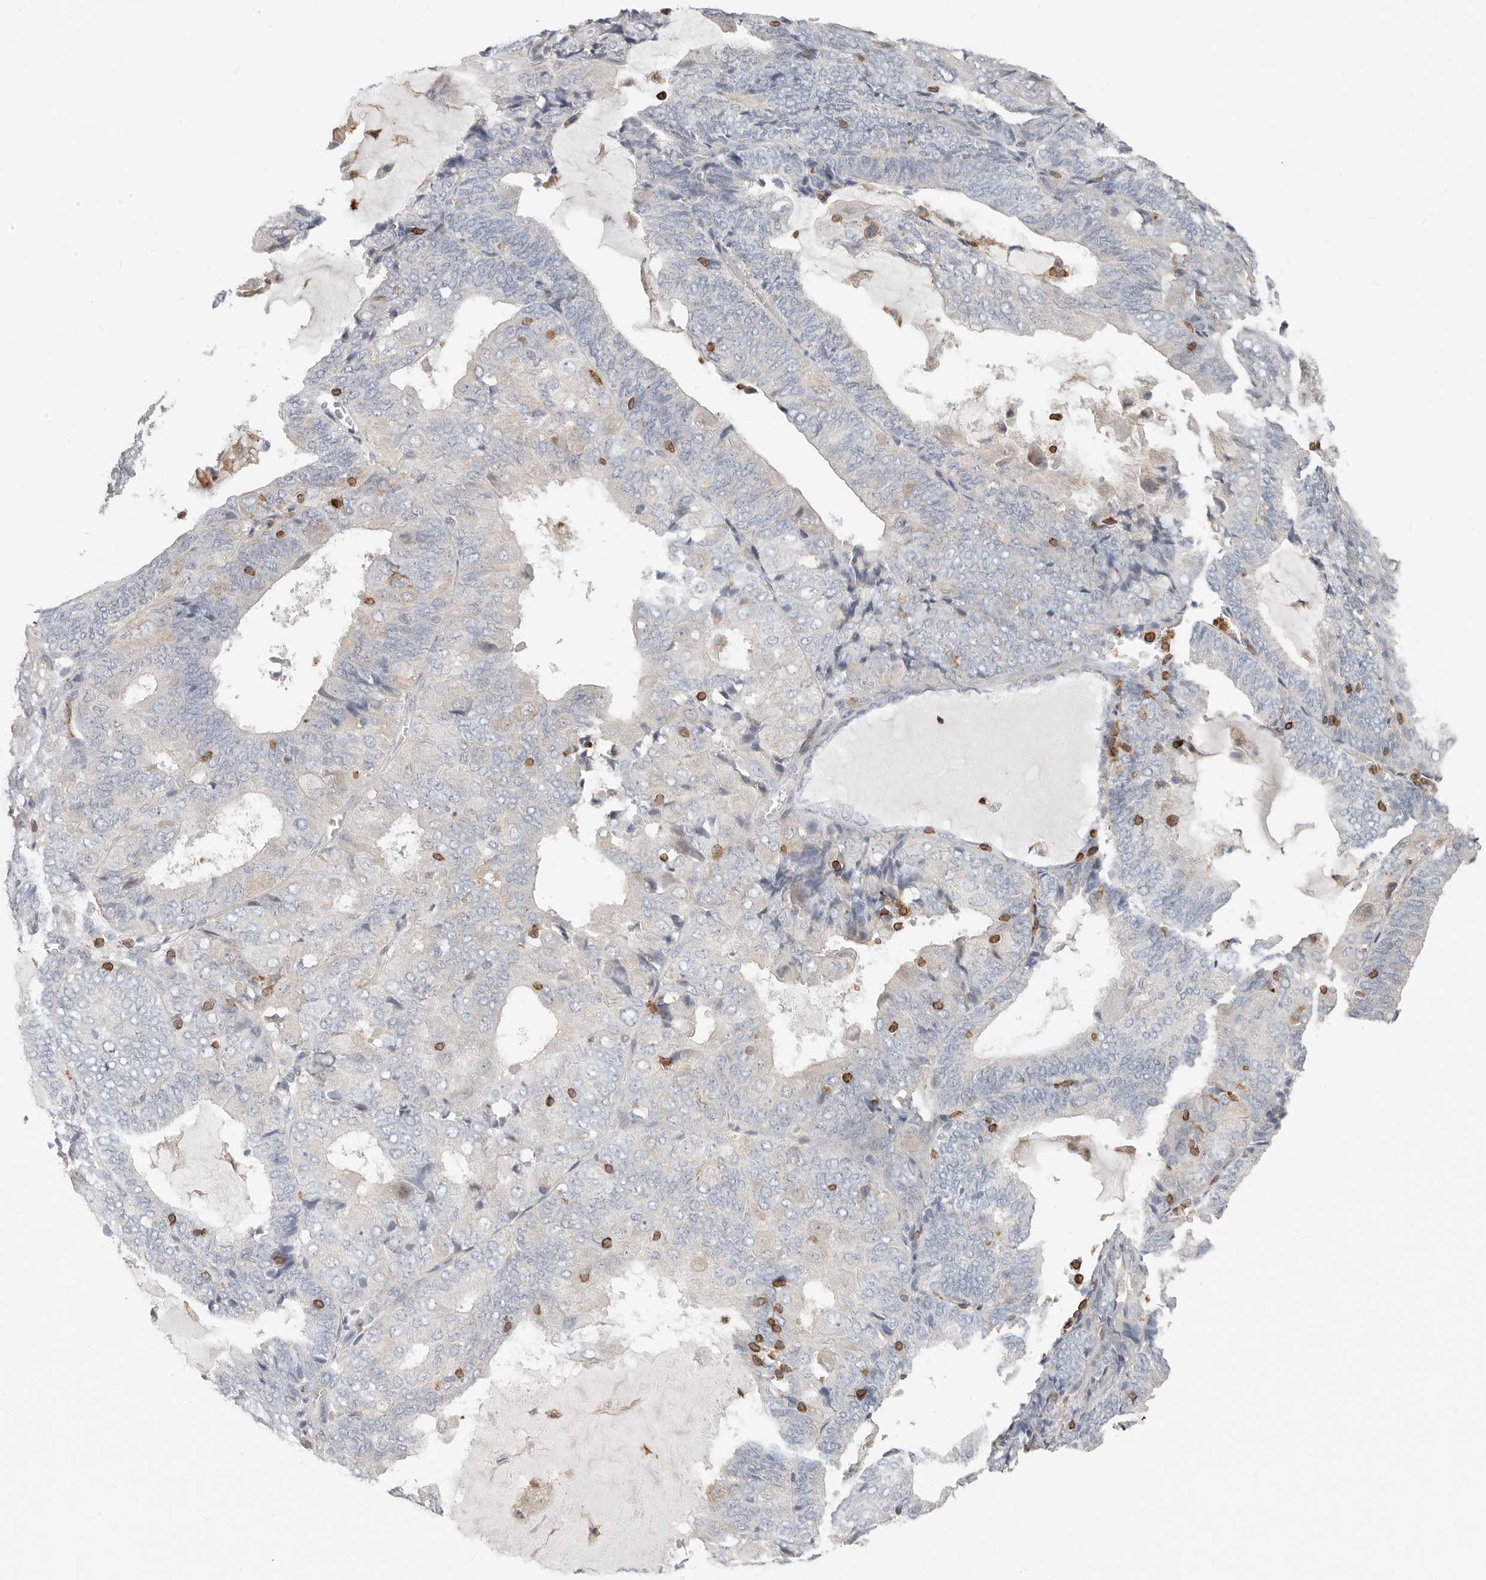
{"staining": {"intensity": "negative", "quantity": "none", "location": "none"}, "tissue": "endometrial cancer", "cell_type": "Tumor cells", "image_type": "cancer", "snomed": [{"axis": "morphology", "description": "Adenocarcinoma, NOS"}, {"axis": "topography", "description": "Endometrium"}], "caption": "Protein analysis of endometrial adenocarcinoma displays no significant staining in tumor cells. (DAB (3,3'-diaminobenzidine) immunohistochemistry (IHC) visualized using brightfield microscopy, high magnification).", "gene": "TMEM63B", "patient": {"sex": "female", "age": 81}}